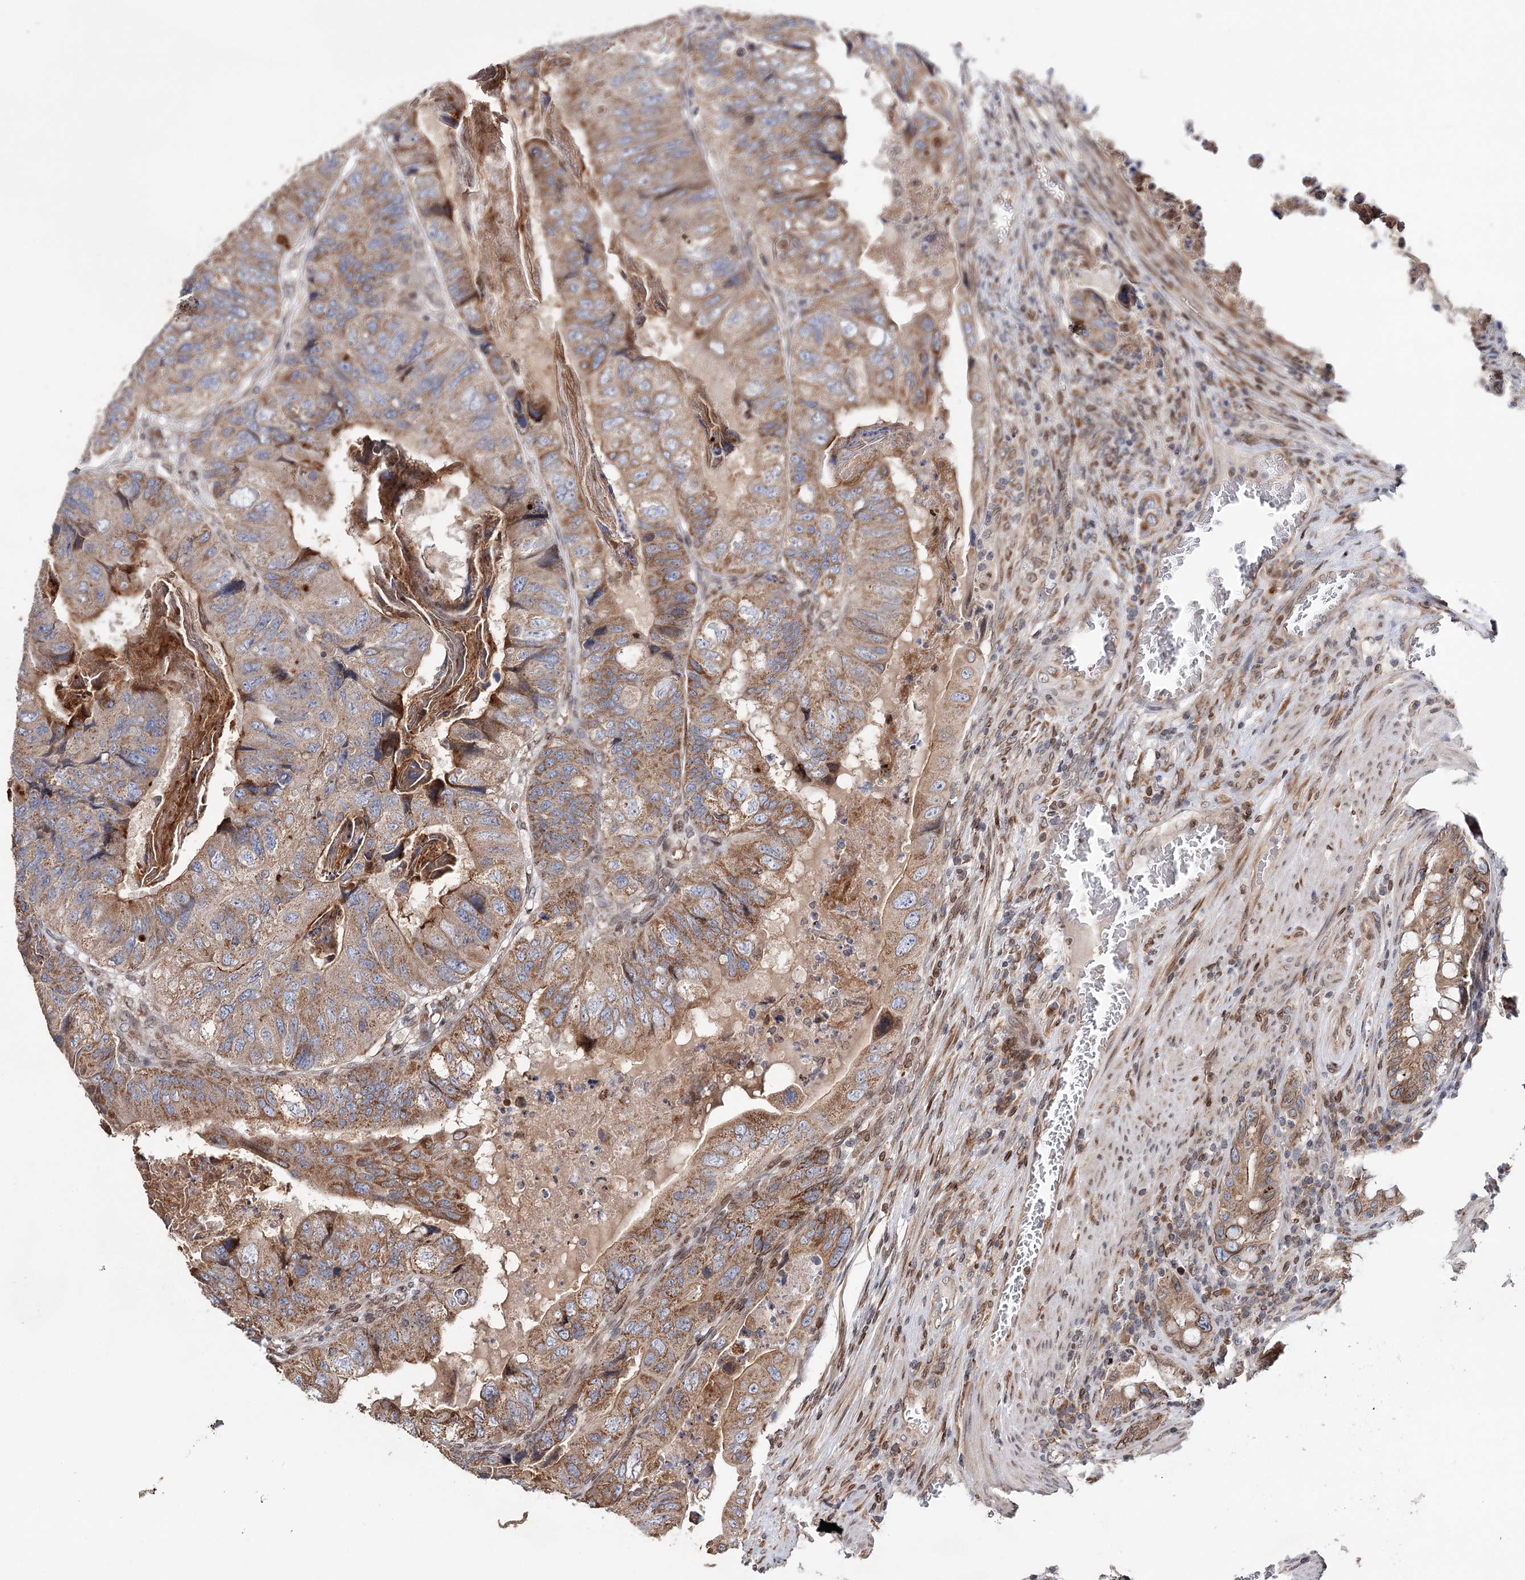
{"staining": {"intensity": "moderate", "quantity": ">75%", "location": "cytoplasmic/membranous"}, "tissue": "colorectal cancer", "cell_type": "Tumor cells", "image_type": "cancer", "snomed": [{"axis": "morphology", "description": "Adenocarcinoma, NOS"}, {"axis": "topography", "description": "Rectum"}], "caption": "A medium amount of moderate cytoplasmic/membranous expression is present in approximately >75% of tumor cells in colorectal cancer tissue. The staining was performed using DAB (3,3'-diaminobenzidine) to visualize the protein expression in brown, while the nuclei were stained in blue with hematoxylin (Magnification: 20x).", "gene": "CFAP46", "patient": {"sex": "male", "age": 63}}